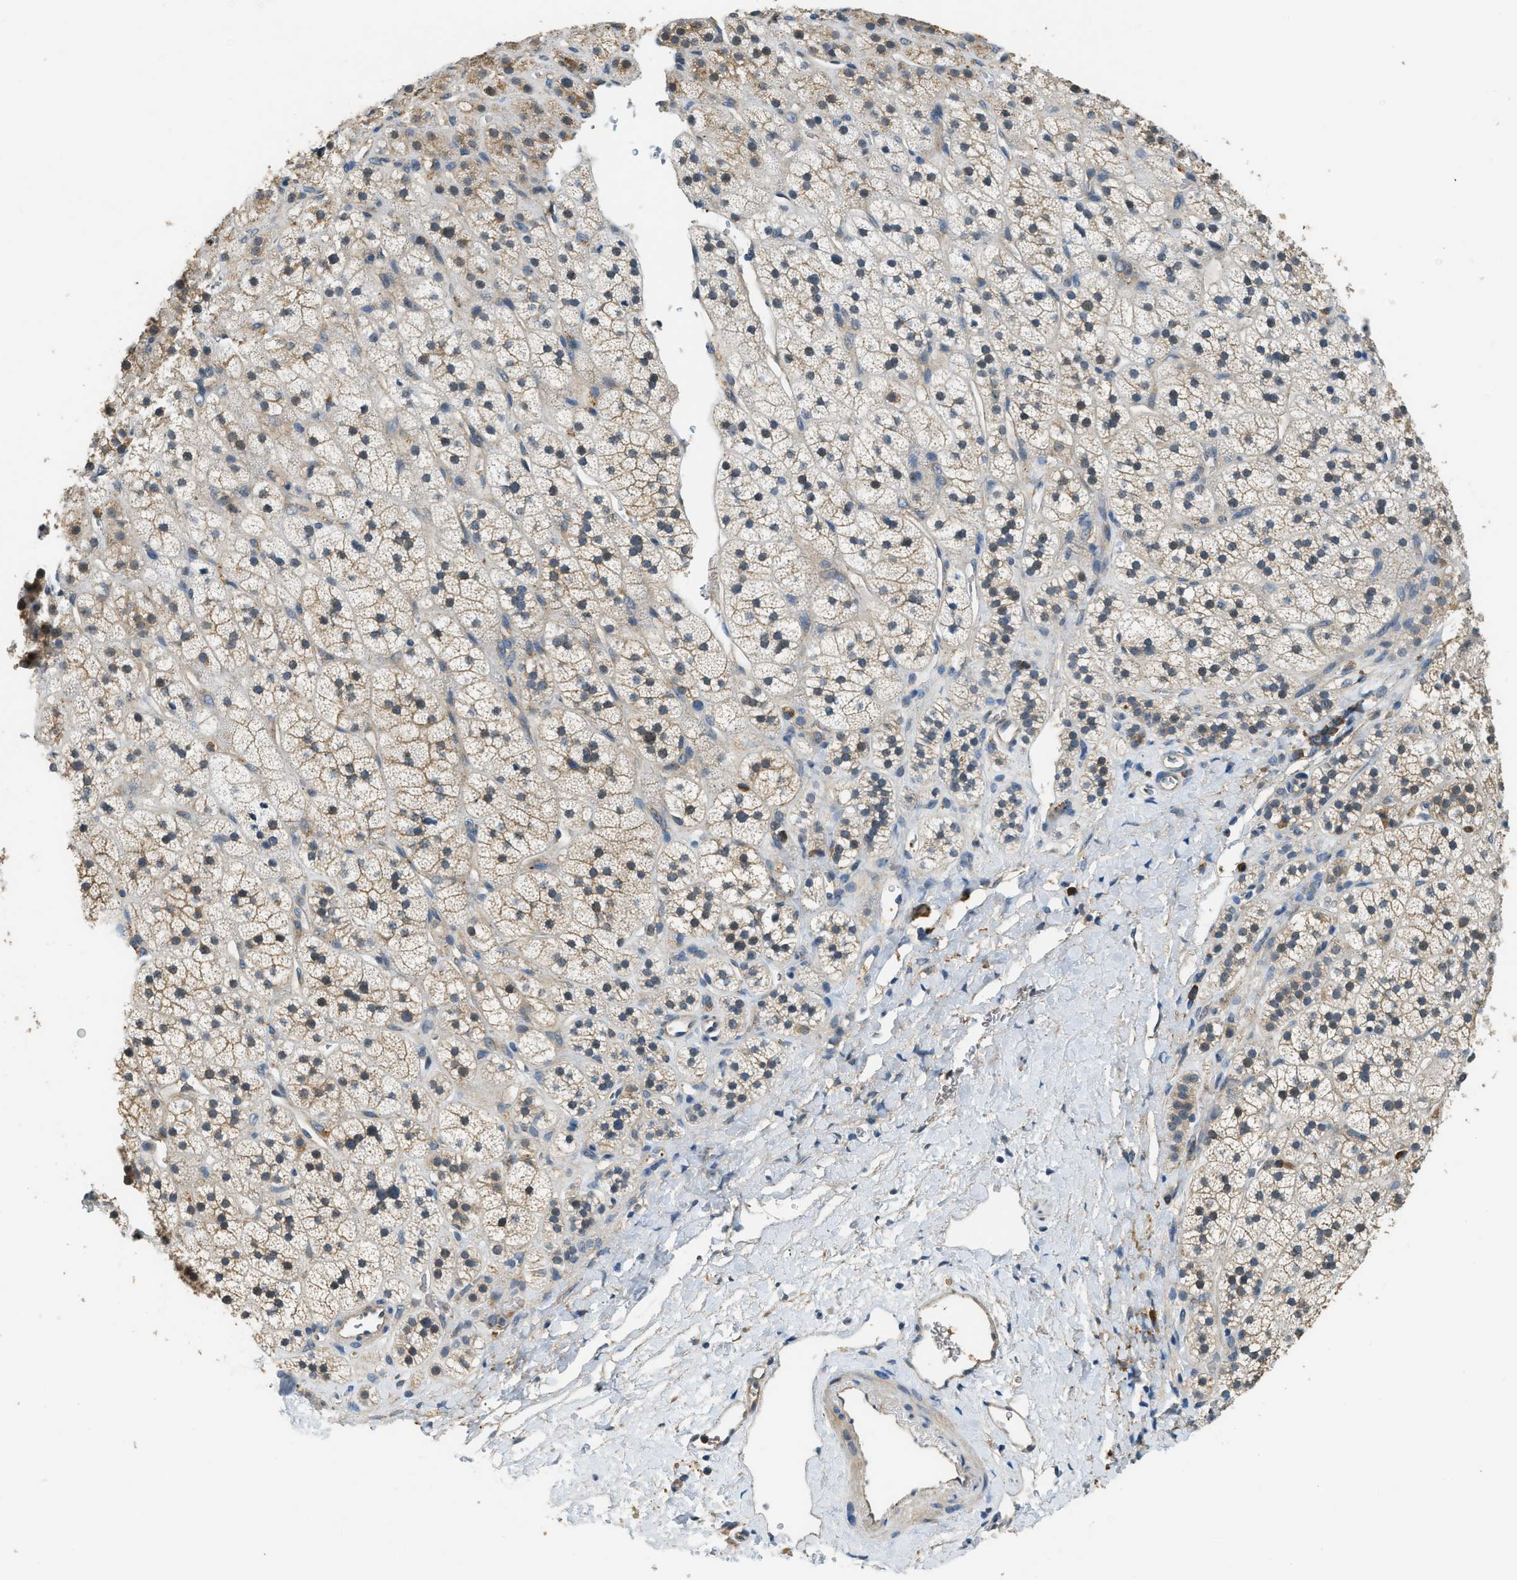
{"staining": {"intensity": "weak", "quantity": ">75%", "location": "cytoplasmic/membranous"}, "tissue": "adrenal gland", "cell_type": "Glandular cells", "image_type": "normal", "snomed": [{"axis": "morphology", "description": "Normal tissue, NOS"}, {"axis": "topography", "description": "Adrenal gland"}], "caption": "Immunohistochemistry histopathology image of unremarkable human adrenal gland stained for a protein (brown), which reveals low levels of weak cytoplasmic/membranous staining in approximately >75% of glandular cells.", "gene": "CFLAR", "patient": {"sex": "male", "age": 56}}